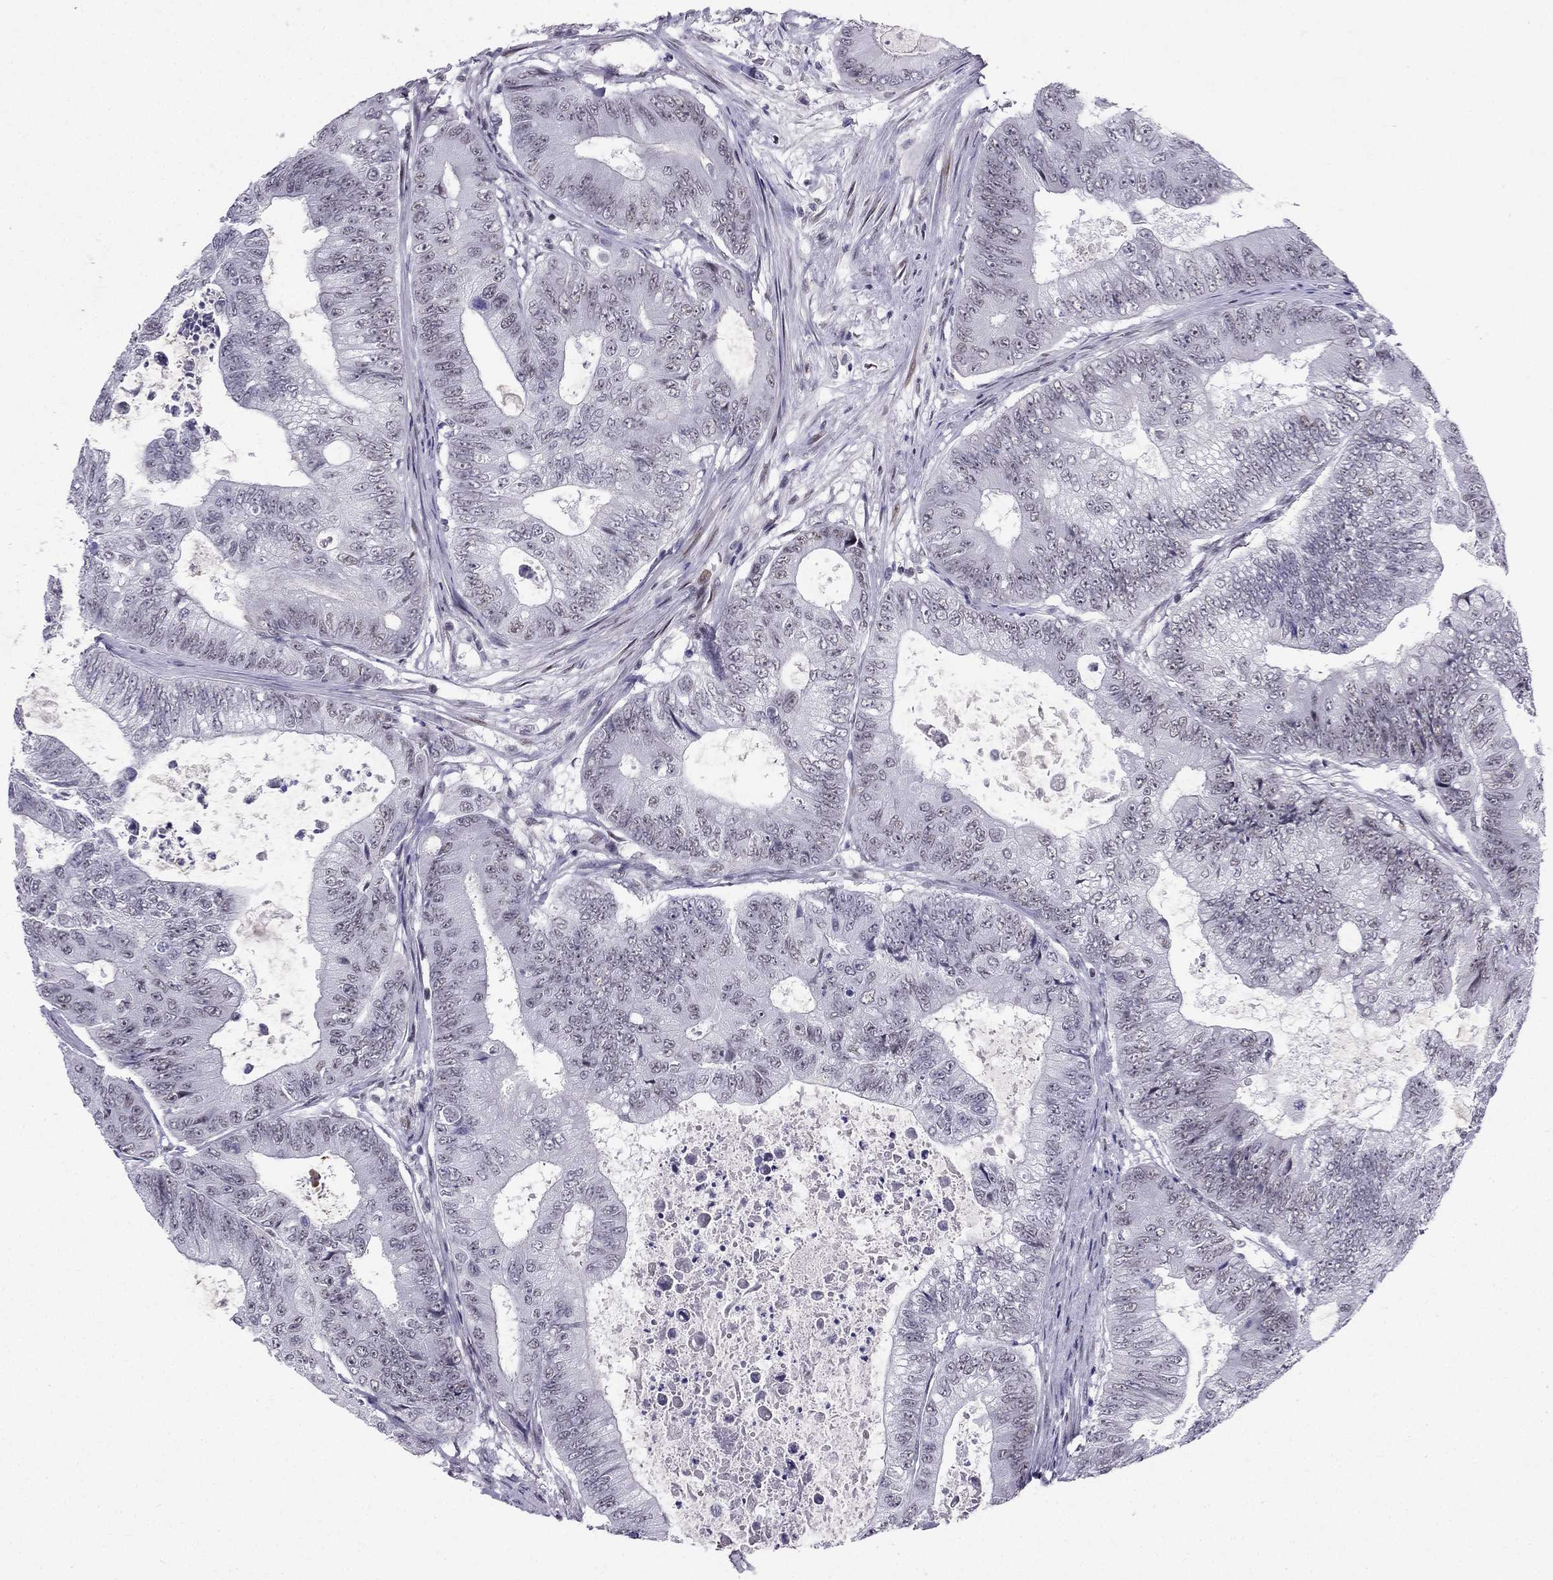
{"staining": {"intensity": "negative", "quantity": "none", "location": "none"}, "tissue": "colorectal cancer", "cell_type": "Tumor cells", "image_type": "cancer", "snomed": [{"axis": "morphology", "description": "Adenocarcinoma, NOS"}, {"axis": "topography", "description": "Colon"}], "caption": "High magnification brightfield microscopy of colorectal cancer (adenocarcinoma) stained with DAB (3,3'-diaminobenzidine) (brown) and counterstained with hematoxylin (blue): tumor cells show no significant positivity. (Brightfield microscopy of DAB IHC at high magnification).", "gene": "RPRD2", "patient": {"sex": "female", "age": 48}}